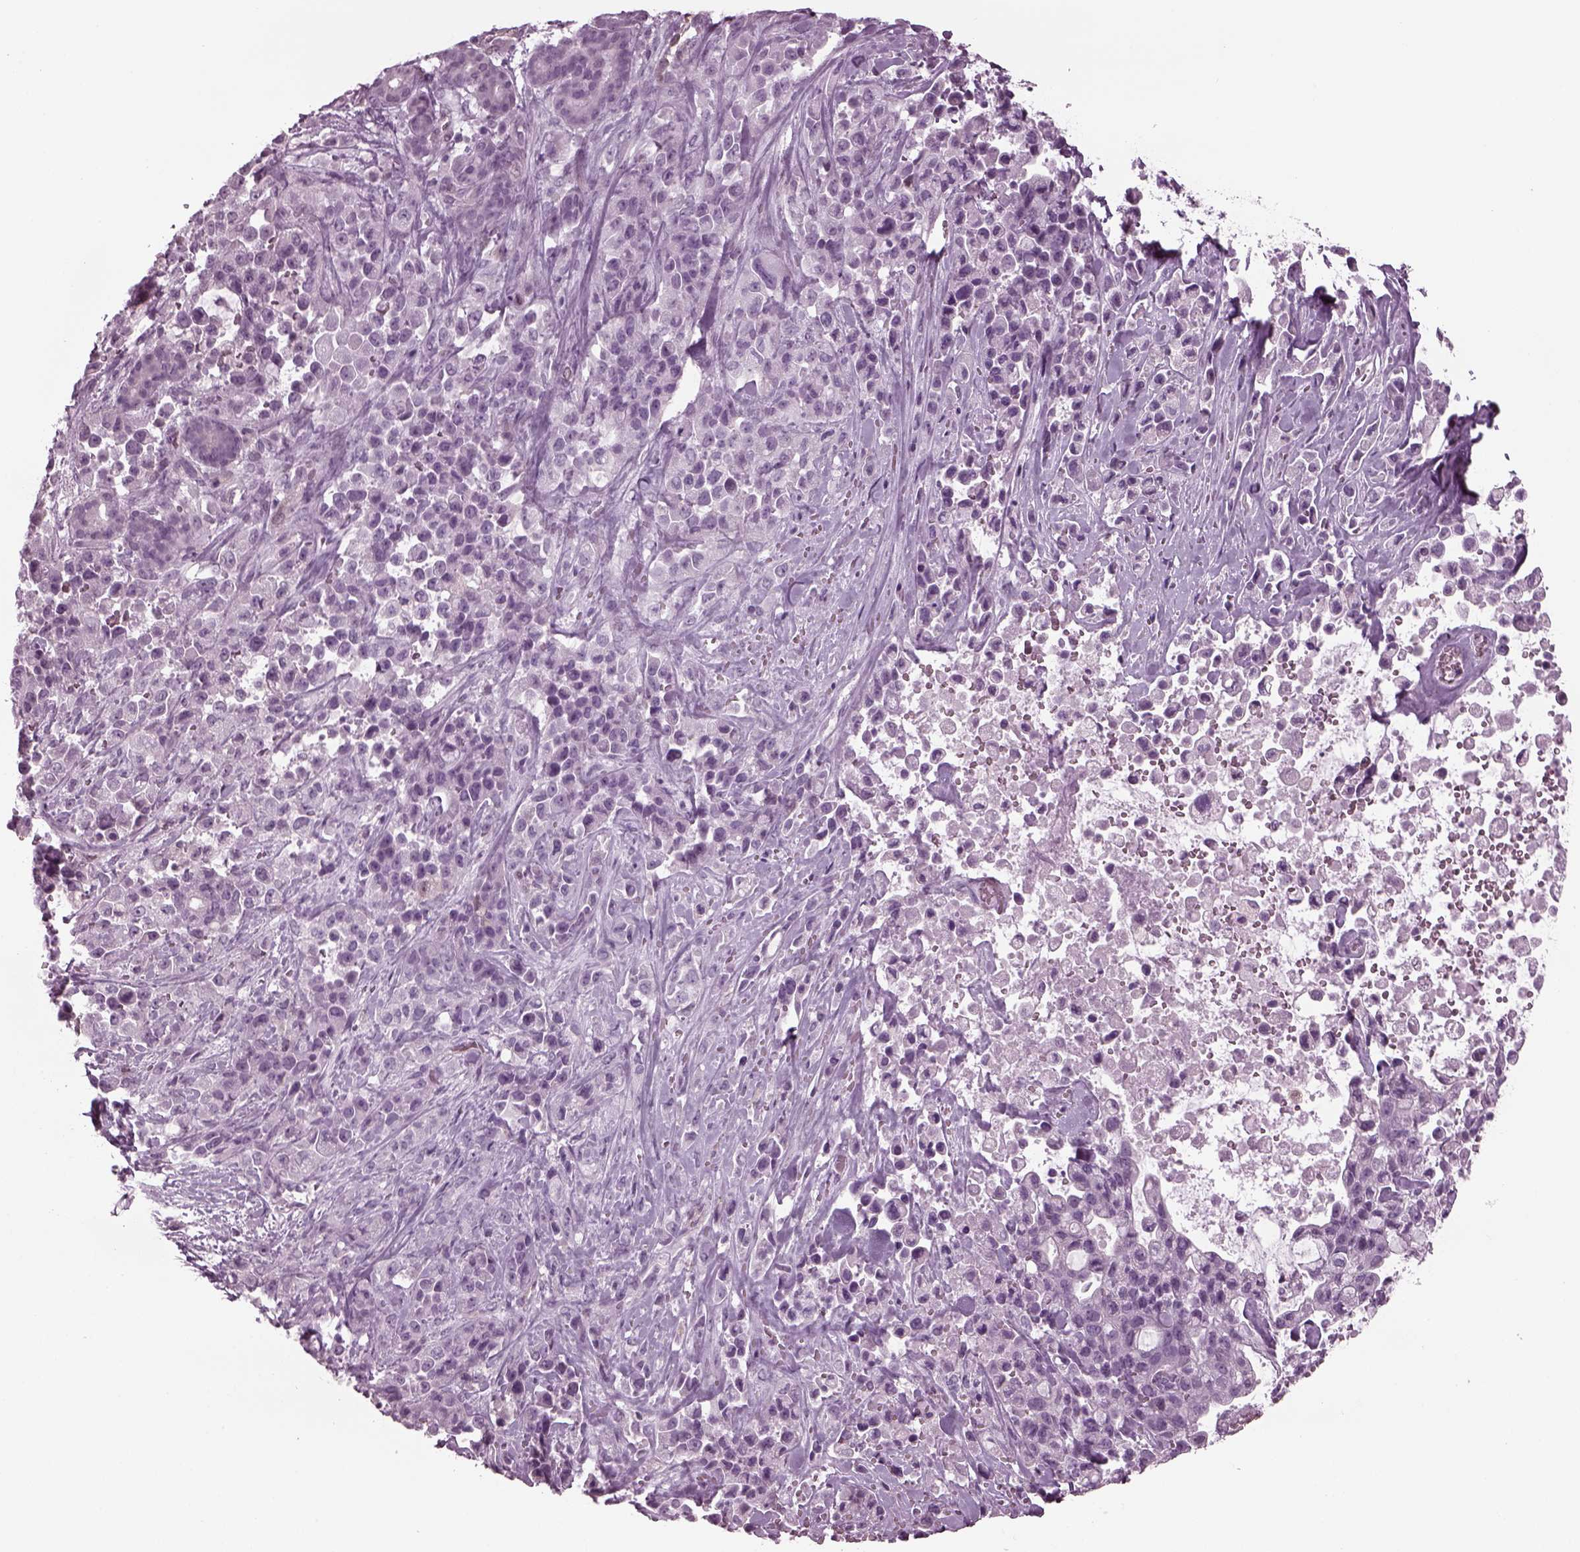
{"staining": {"intensity": "negative", "quantity": "none", "location": "none"}, "tissue": "pancreatic cancer", "cell_type": "Tumor cells", "image_type": "cancer", "snomed": [{"axis": "morphology", "description": "Adenocarcinoma, NOS"}, {"axis": "topography", "description": "Pancreas"}], "caption": "DAB (3,3'-diaminobenzidine) immunohistochemical staining of pancreatic cancer reveals no significant positivity in tumor cells.", "gene": "TPPP2", "patient": {"sex": "male", "age": 44}}